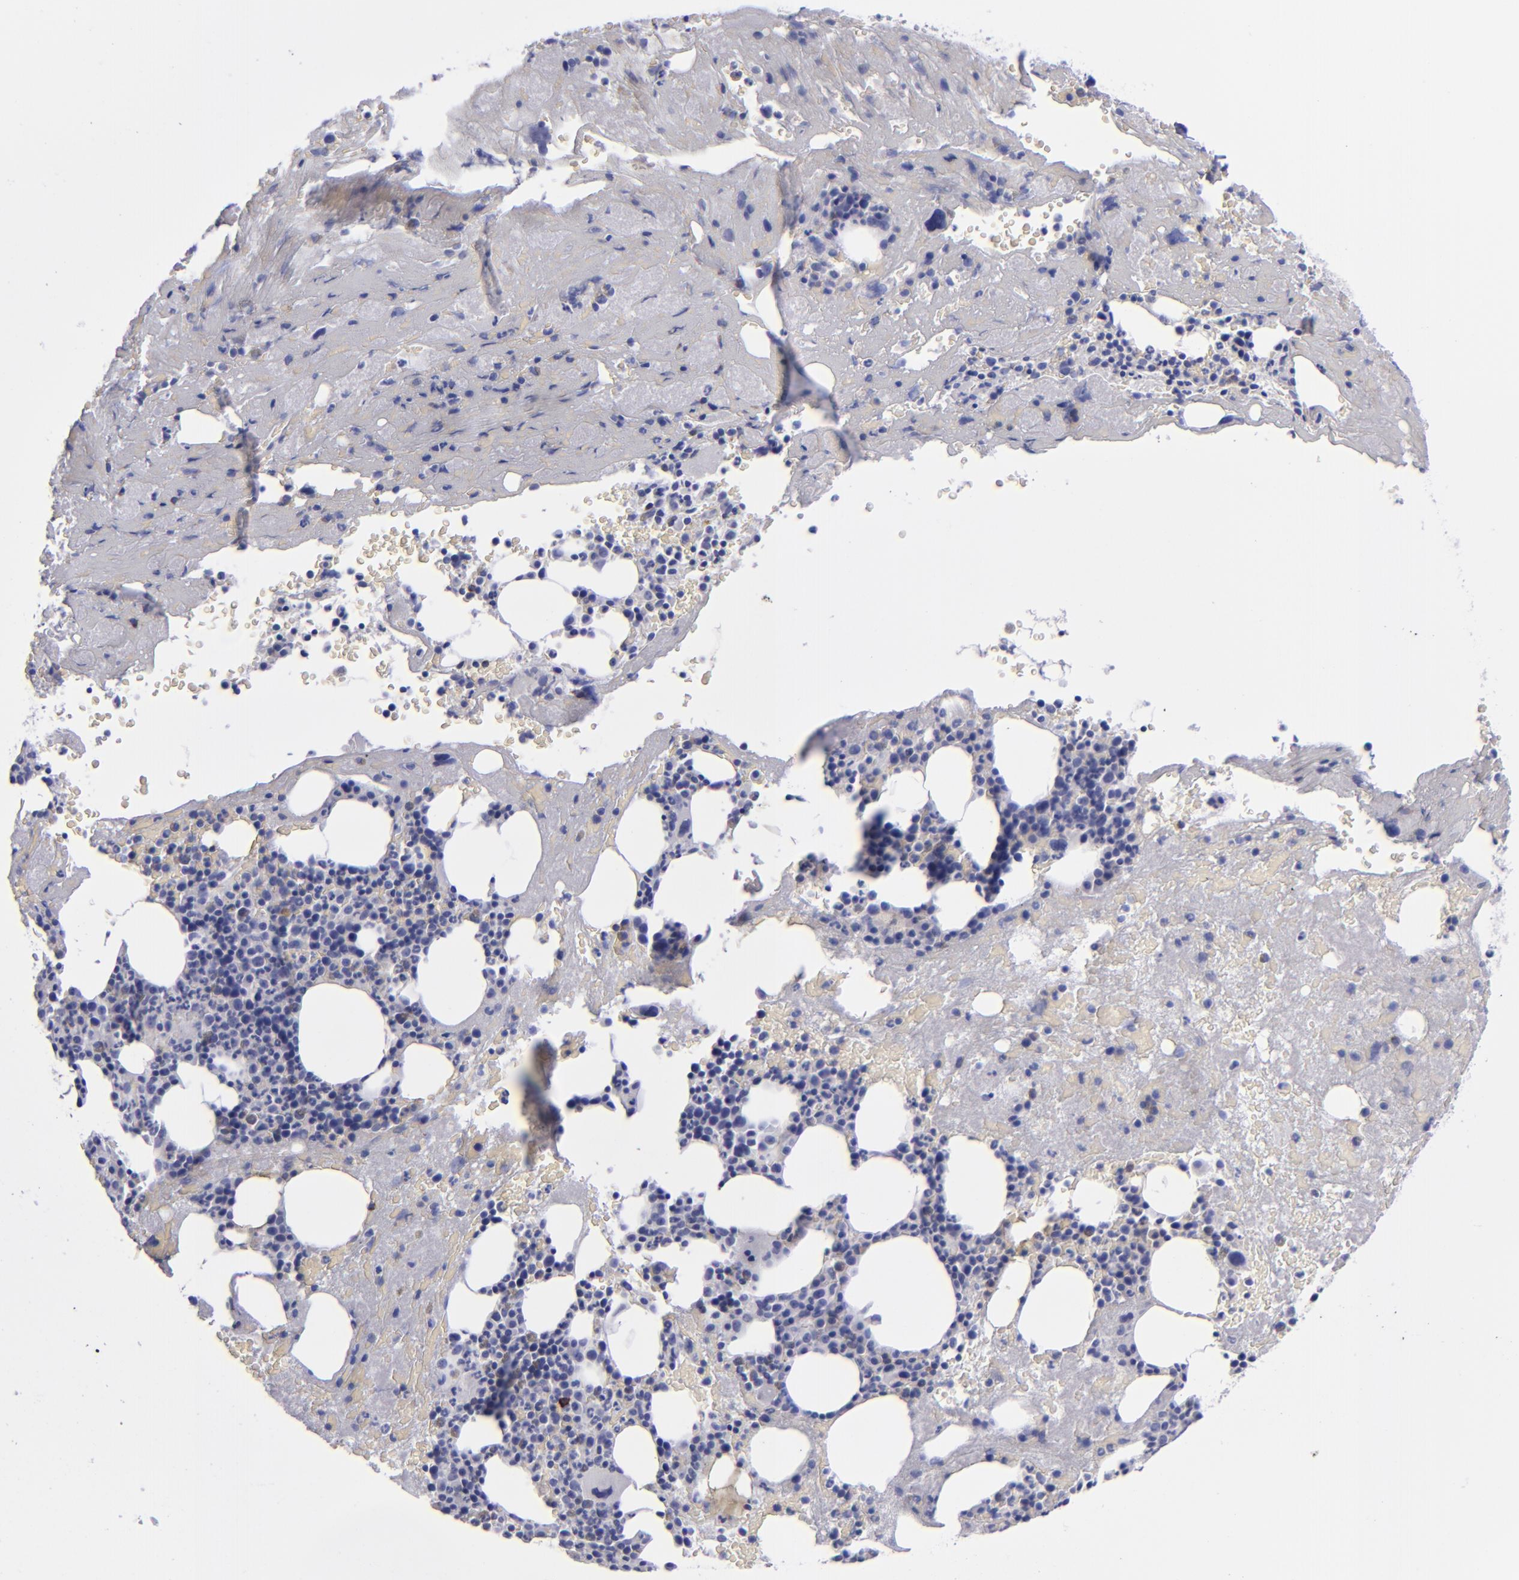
{"staining": {"intensity": "moderate", "quantity": "<25%", "location": "cytoplasmic/membranous"}, "tissue": "bone marrow", "cell_type": "Hematopoietic cells", "image_type": "normal", "snomed": [{"axis": "morphology", "description": "Normal tissue, NOS"}, {"axis": "topography", "description": "Bone marrow"}], "caption": "This image exhibits immunohistochemistry staining of normal bone marrow, with low moderate cytoplasmic/membranous positivity in approximately <25% of hematopoietic cells.", "gene": "CD22", "patient": {"sex": "male", "age": 76}}